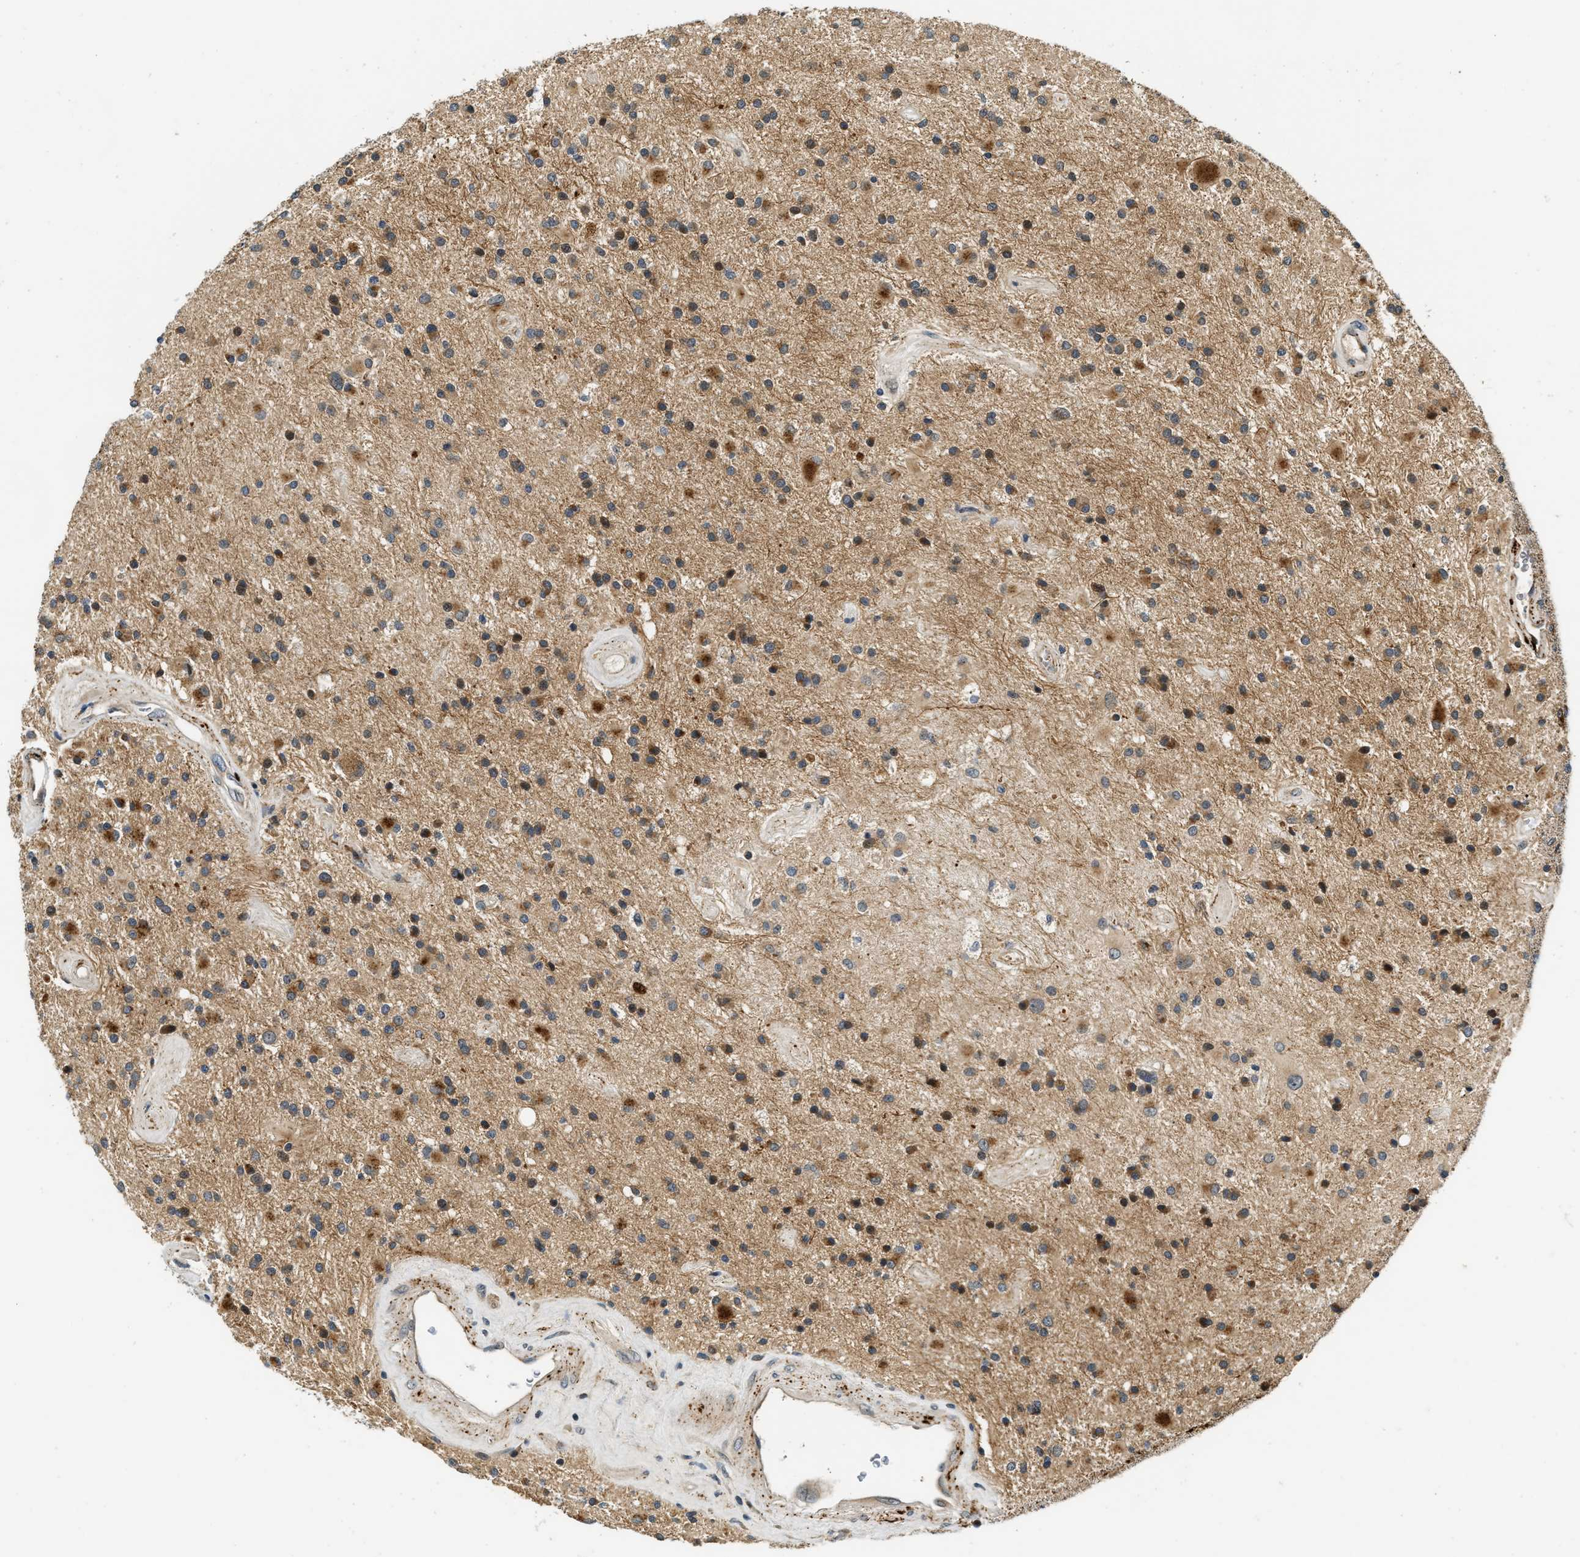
{"staining": {"intensity": "moderate", "quantity": ">75%", "location": "cytoplasmic/membranous"}, "tissue": "glioma", "cell_type": "Tumor cells", "image_type": "cancer", "snomed": [{"axis": "morphology", "description": "Glioma, malignant, Low grade"}, {"axis": "topography", "description": "Brain"}], "caption": "The histopathology image exhibits staining of glioma, revealing moderate cytoplasmic/membranous protein expression (brown color) within tumor cells. The staining was performed using DAB (3,3'-diaminobenzidine), with brown indicating positive protein expression. Nuclei are stained blue with hematoxylin.", "gene": "EXTL2", "patient": {"sex": "male", "age": 58}}